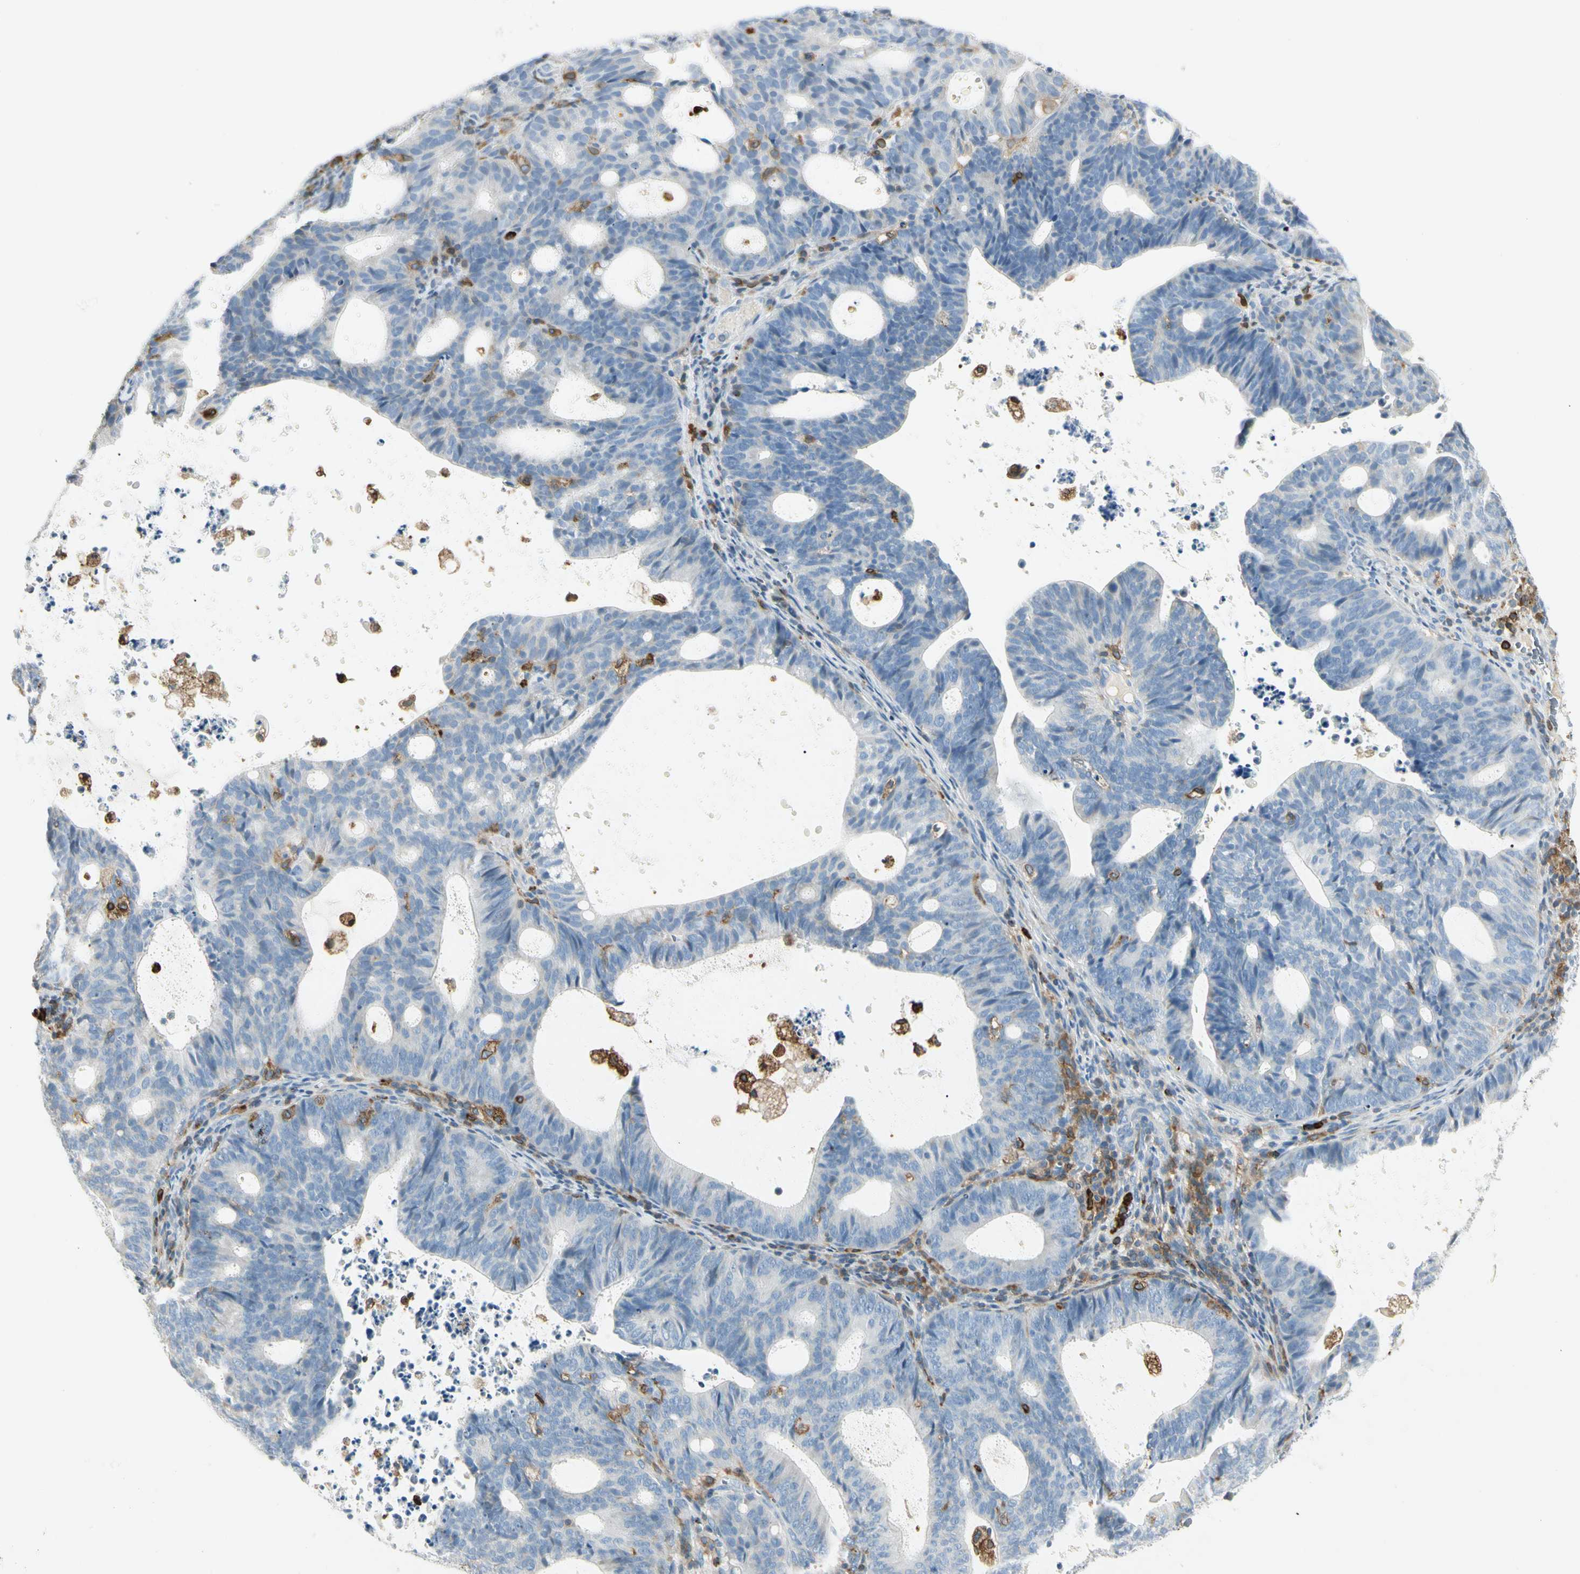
{"staining": {"intensity": "negative", "quantity": "none", "location": "none"}, "tissue": "endometrial cancer", "cell_type": "Tumor cells", "image_type": "cancer", "snomed": [{"axis": "morphology", "description": "Adenocarcinoma, NOS"}, {"axis": "topography", "description": "Uterus"}], "caption": "Micrograph shows no significant protein expression in tumor cells of adenocarcinoma (endometrial).", "gene": "ITGB2", "patient": {"sex": "female", "age": 83}}